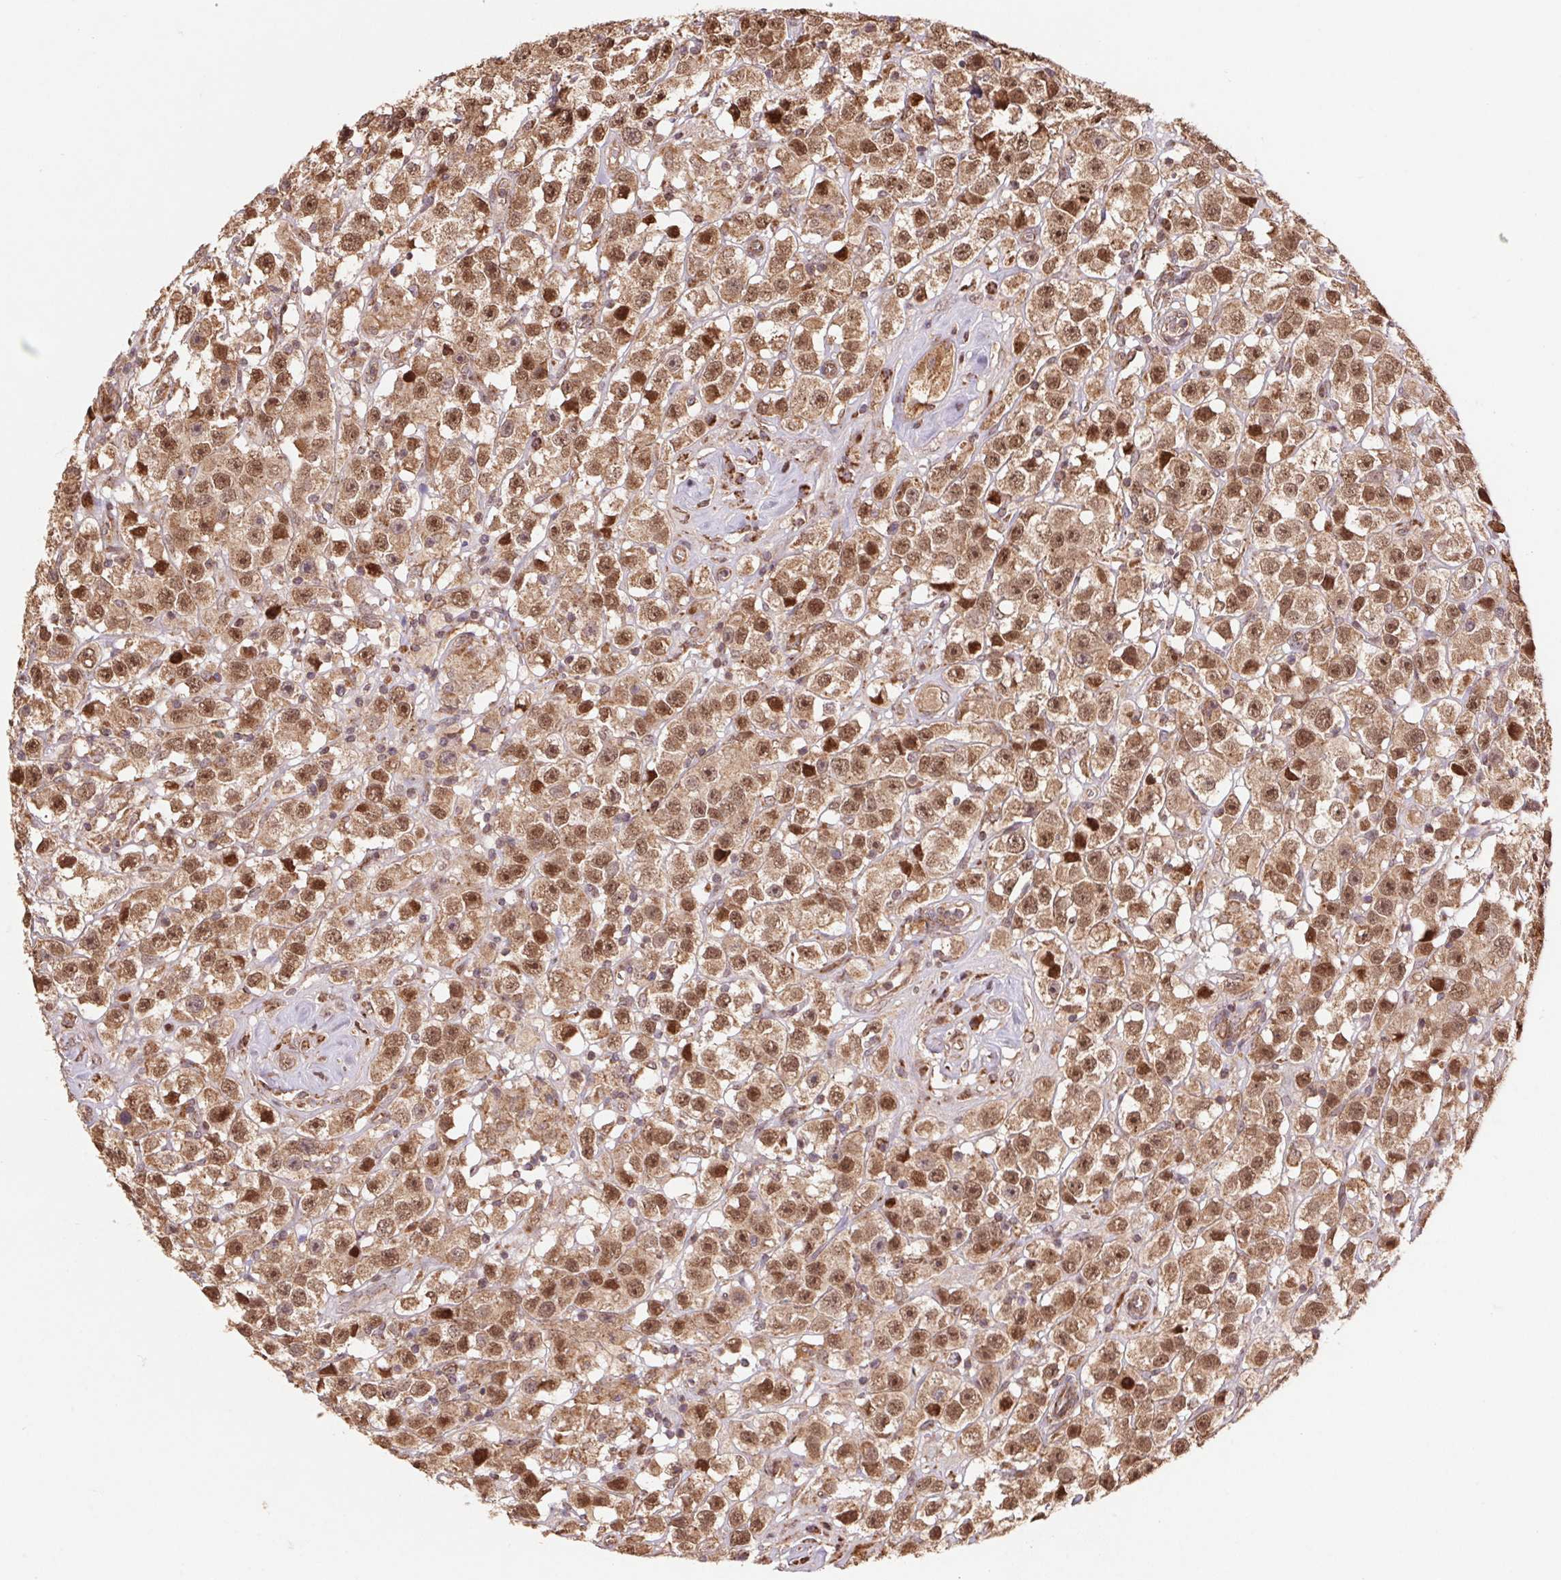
{"staining": {"intensity": "moderate", "quantity": ">75%", "location": "cytoplasmic/membranous,nuclear"}, "tissue": "testis cancer", "cell_type": "Tumor cells", "image_type": "cancer", "snomed": [{"axis": "morphology", "description": "Seminoma, NOS"}, {"axis": "topography", "description": "Testis"}], "caption": "Tumor cells demonstrate moderate cytoplasmic/membranous and nuclear positivity in about >75% of cells in testis cancer (seminoma).", "gene": "PDHA1", "patient": {"sex": "male", "age": 45}}